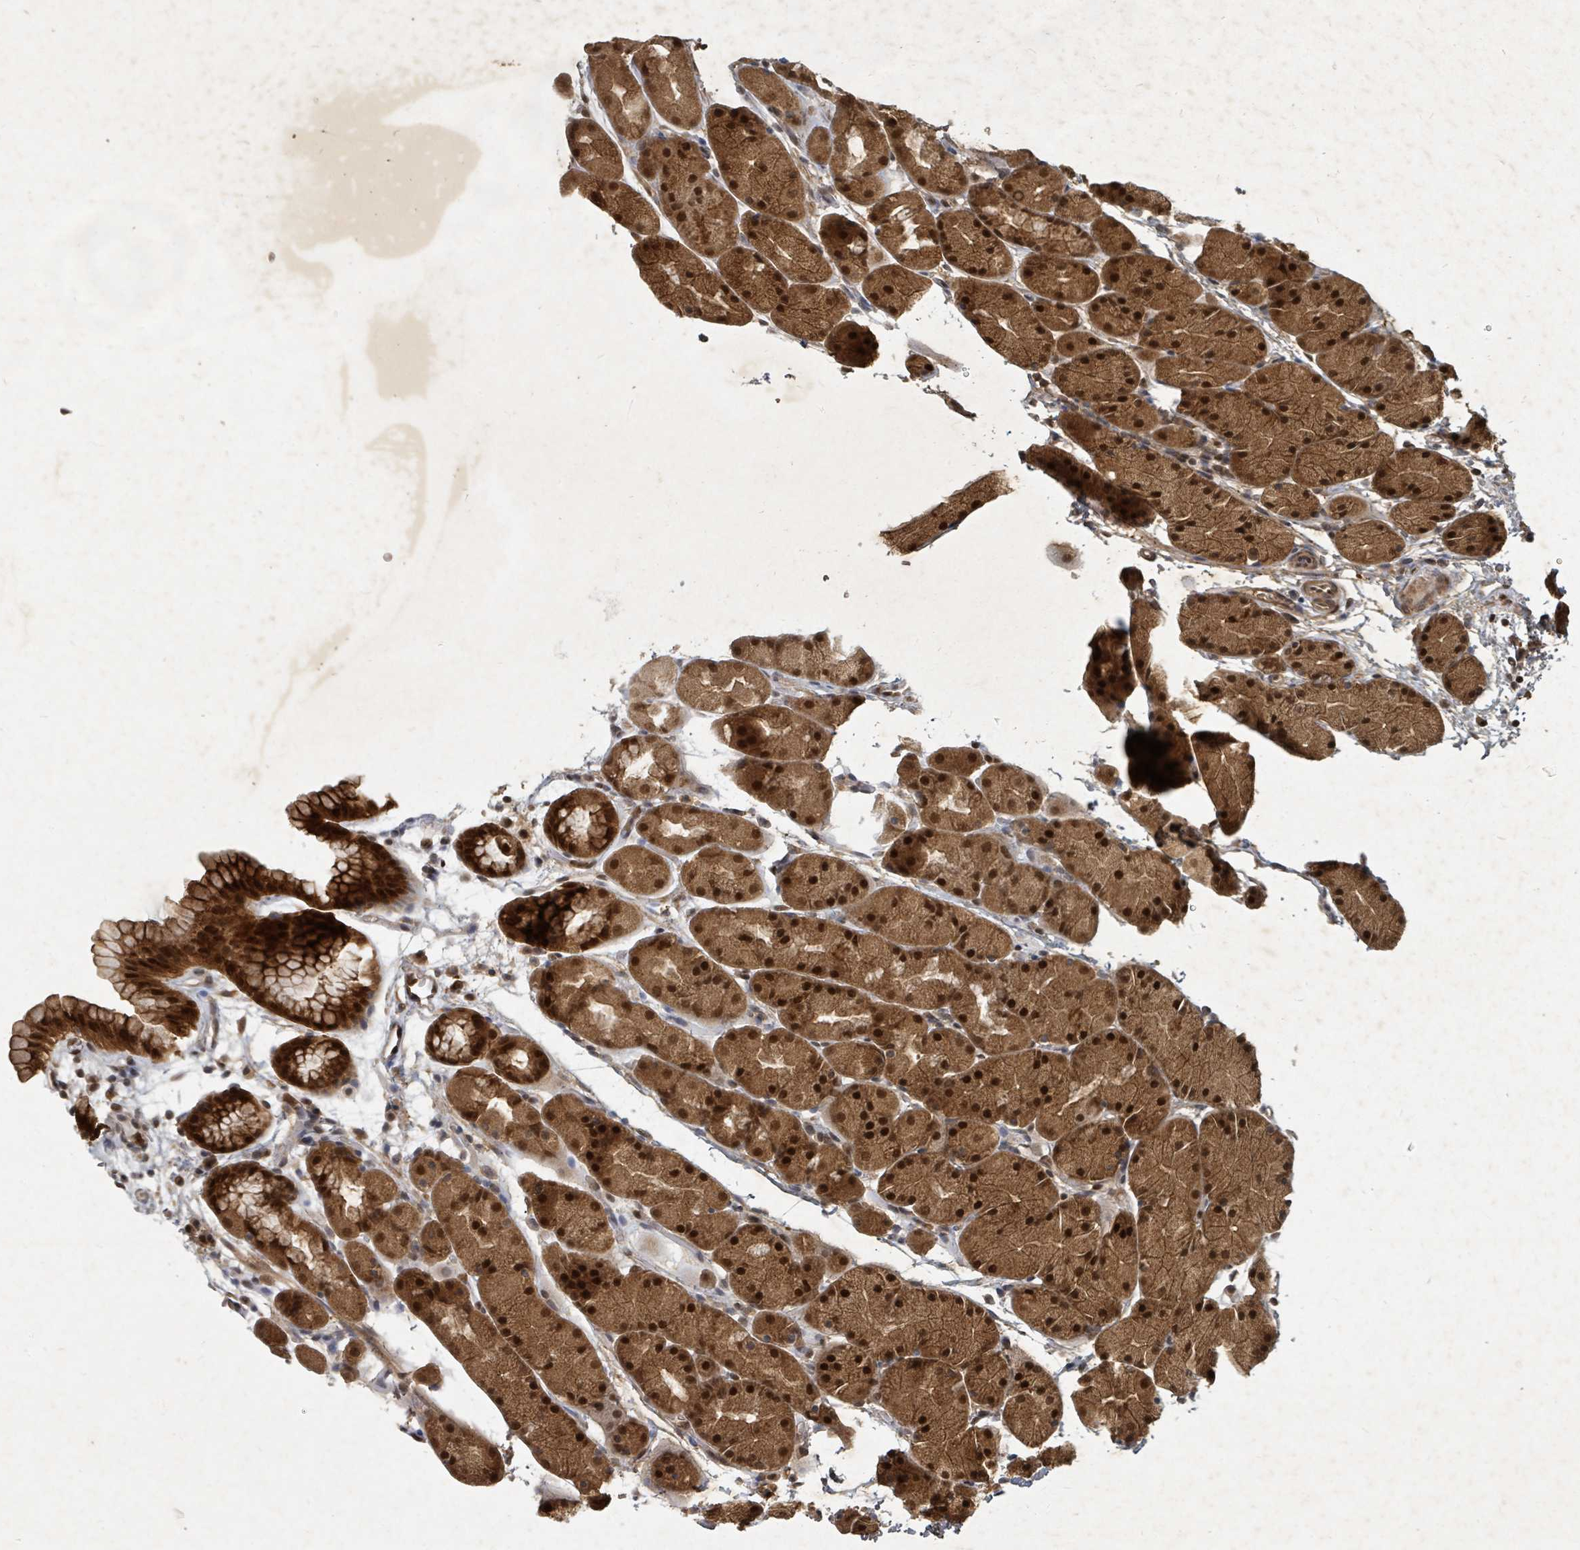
{"staining": {"intensity": "strong", "quantity": ">75%", "location": "cytoplasmic/membranous,nuclear"}, "tissue": "stomach", "cell_type": "Glandular cells", "image_type": "normal", "snomed": [{"axis": "morphology", "description": "Normal tissue, NOS"}, {"axis": "topography", "description": "Stomach, upper"}, {"axis": "topography", "description": "Stomach"}], "caption": "Approximately >75% of glandular cells in benign human stomach exhibit strong cytoplasmic/membranous,nuclear protein staining as visualized by brown immunohistochemical staining.", "gene": "KDM4E", "patient": {"sex": "male", "age": 47}}